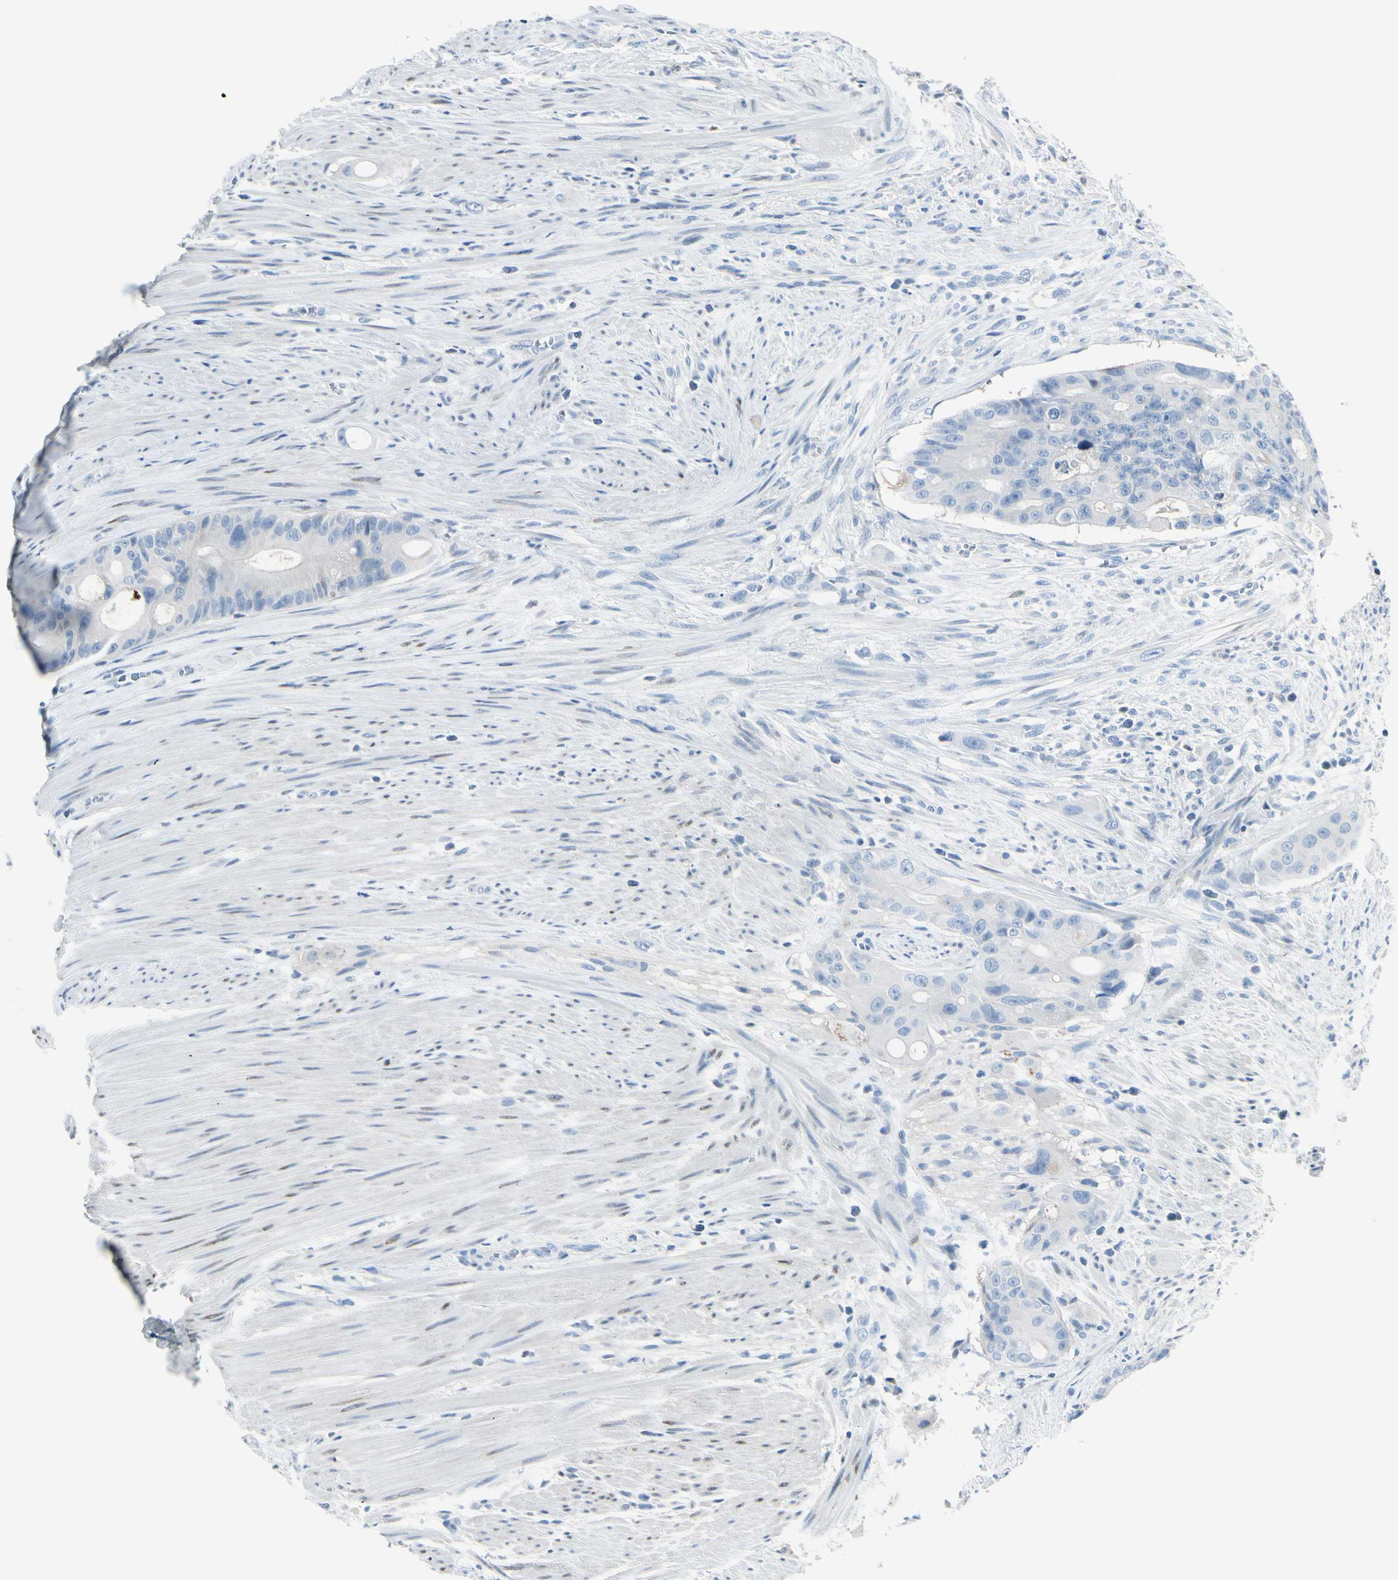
{"staining": {"intensity": "negative", "quantity": "none", "location": "none"}, "tissue": "colorectal cancer", "cell_type": "Tumor cells", "image_type": "cancer", "snomed": [{"axis": "morphology", "description": "Adenocarcinoma, NOS"}, {"axis": "topography", "description": "Colon"}], "caption": "Tumor cells show no significant positivity in adenocarcinoma (colorectal).", "gene": "PEBP1", "patient": {"sex": "female", "age": 57}}